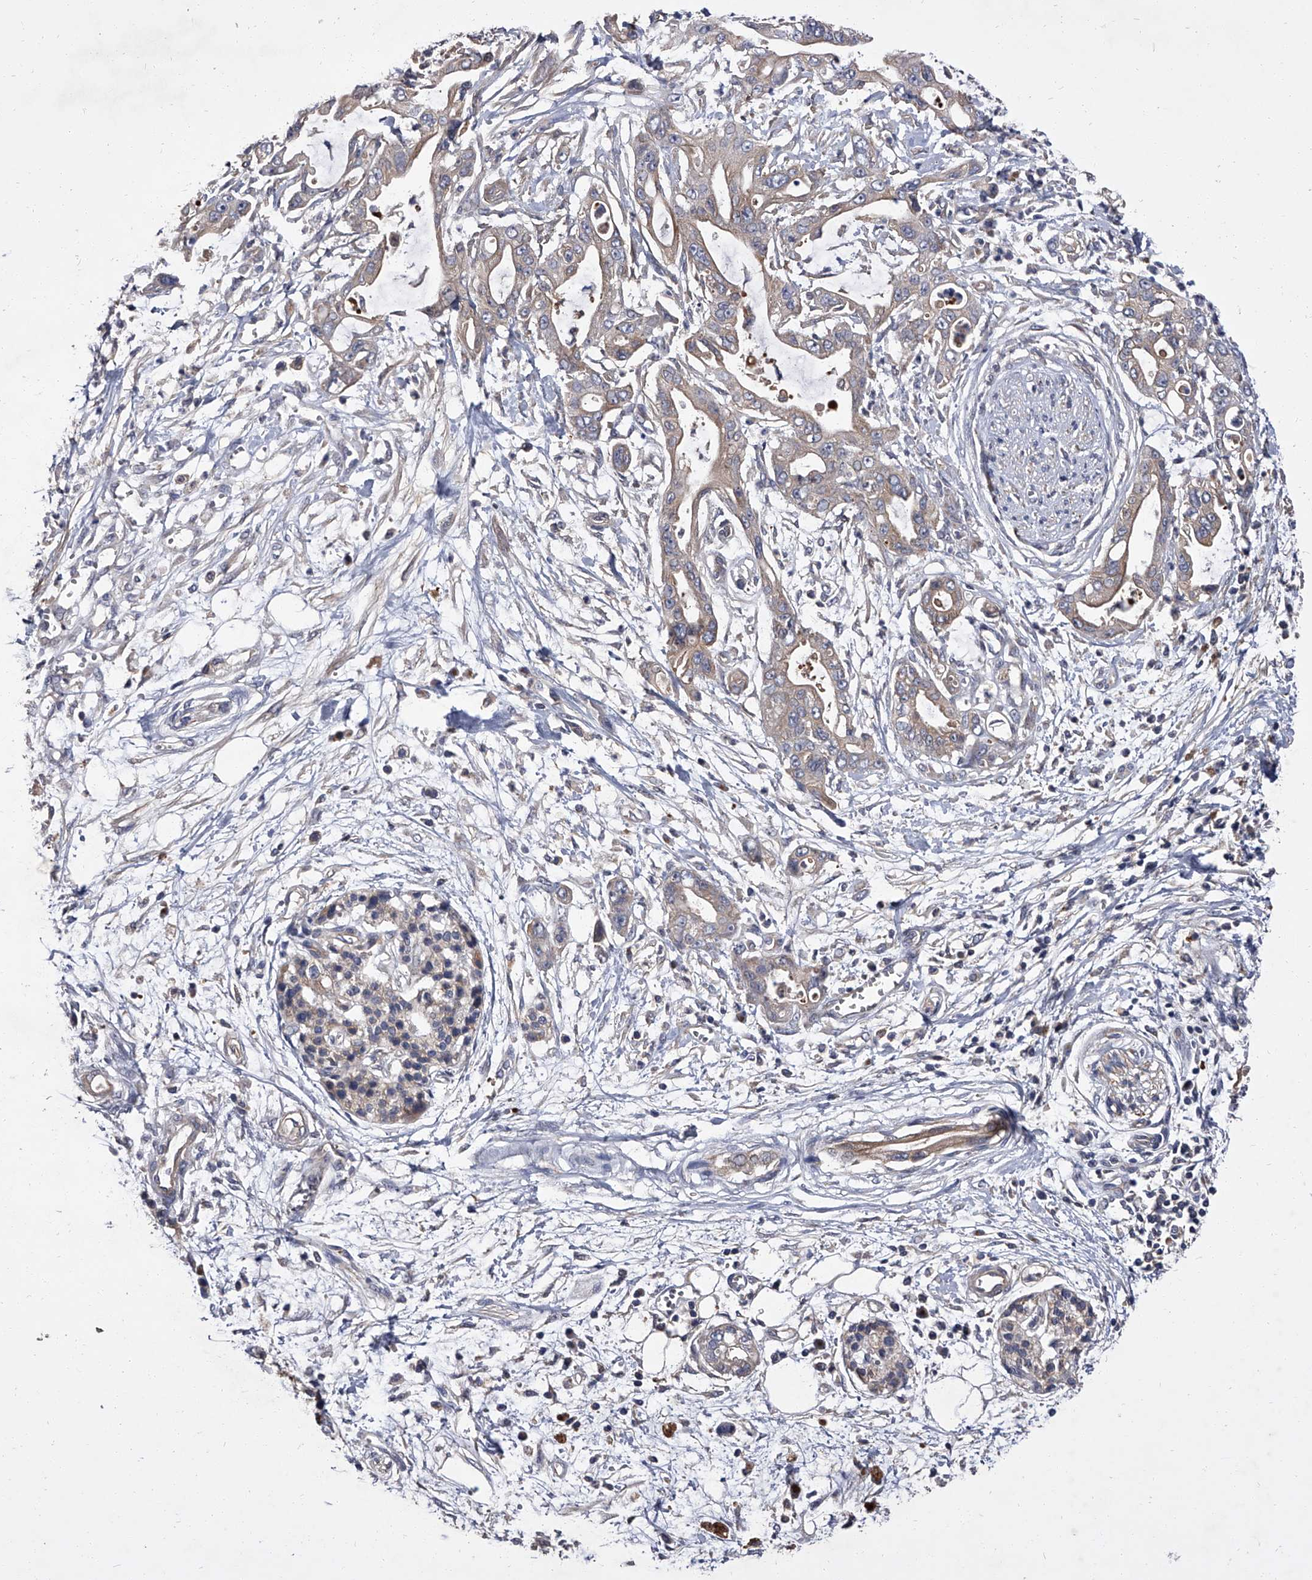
{"staining": {"intensity": "weak", "quantity": "<25%", "location": "cytoplasmic/membranous"}, "tissue": "pancreatic cancer", "cell_type": "Tumor cells", "image_type": "cancer", "snomed": [{"axis": "morphology", "description": "Adenocarcinoma, NOS"}, {"axis": "topography", "description": "Pancreas"}], "caption": "Tumor cells show no significant positivity in pancreatic adenocarcinoma. (Brightfield microscopy of DAB IHC at high magnification).", "gene": "STK36", "patient": {"sex": "male", "age": 68}}